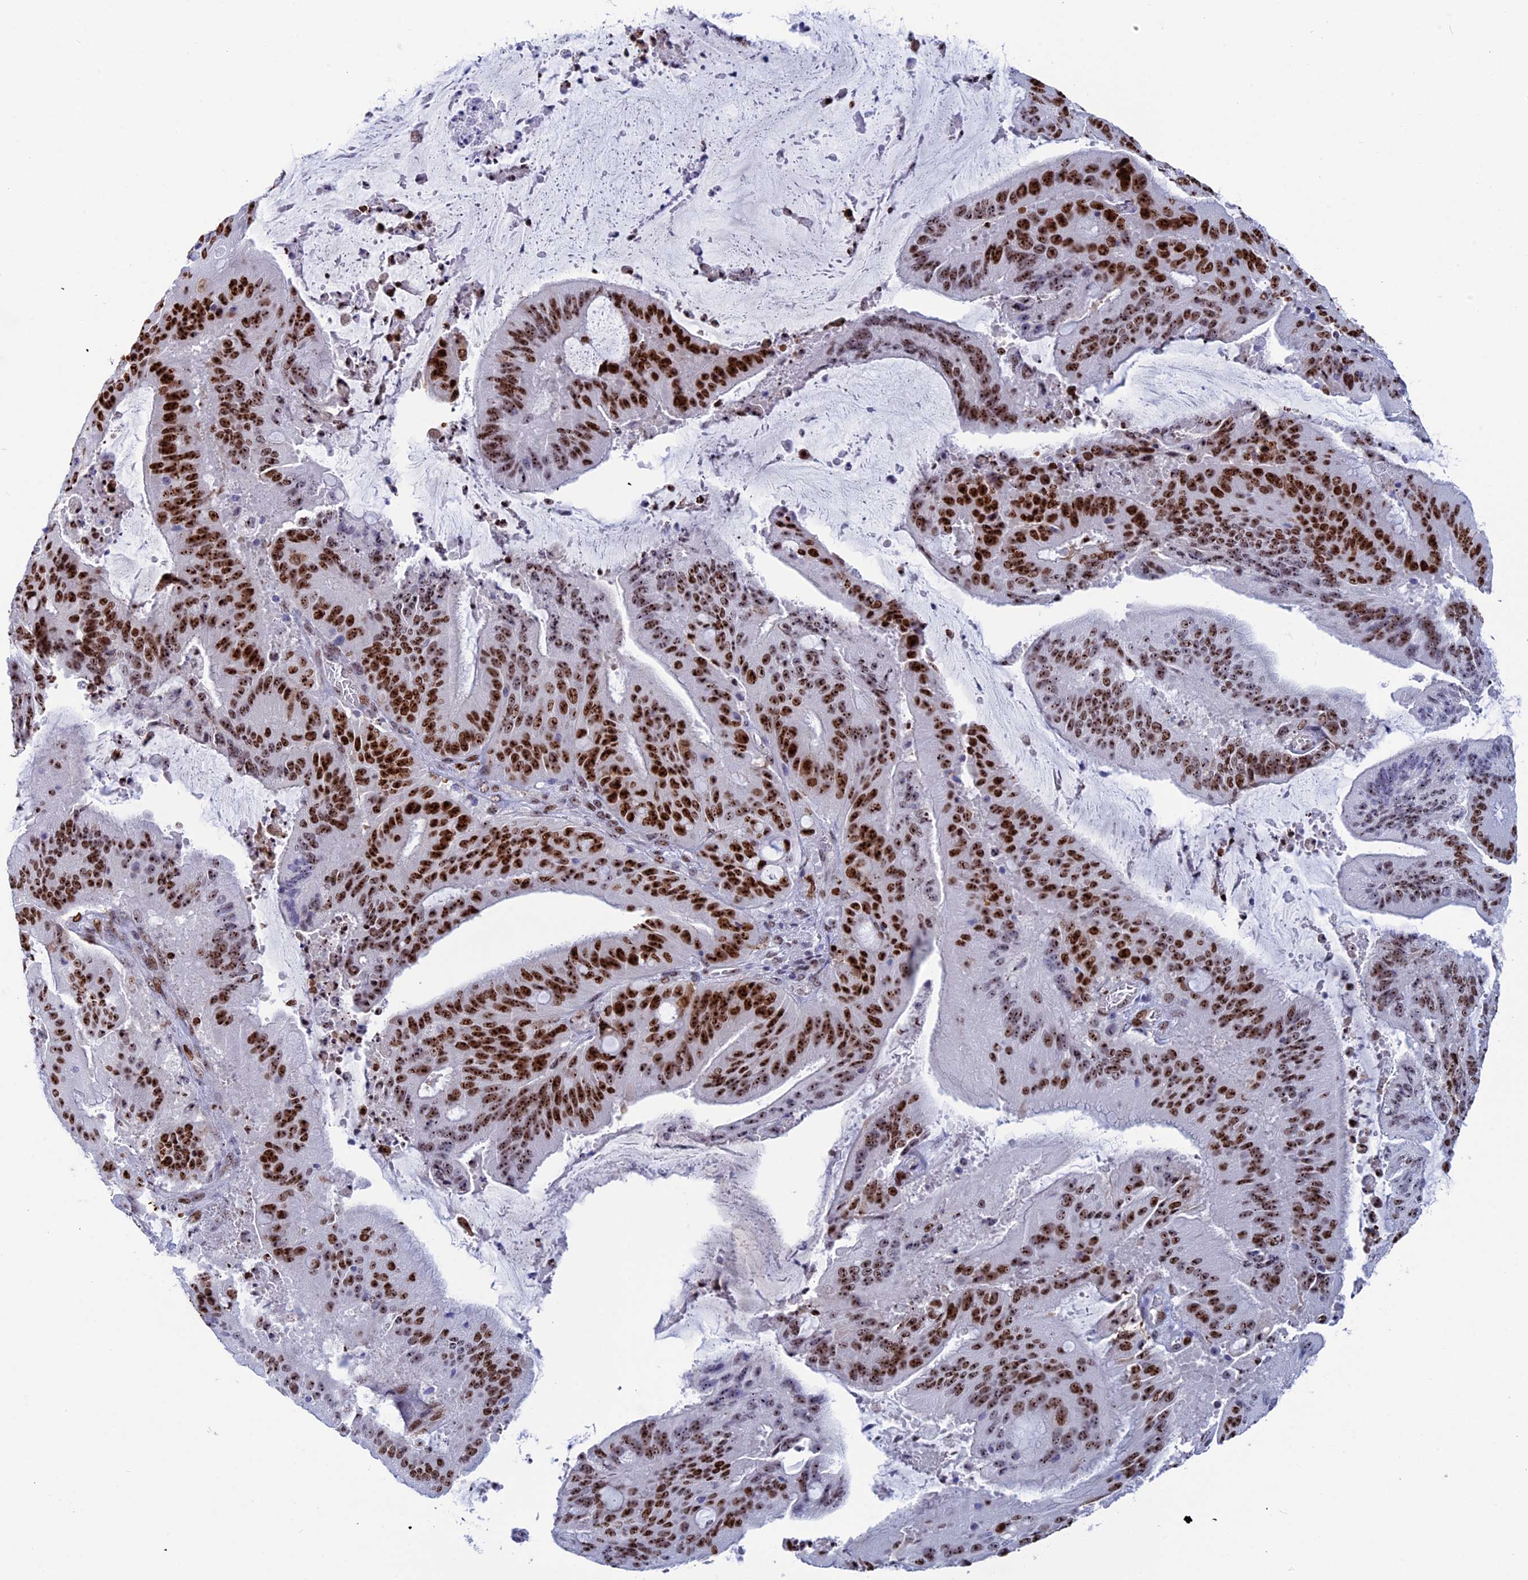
{"staining": {"intensity": "strong", "quantity": ">75%", "location": "nuclear"}, "tissue": "liver cancer", "cell_type": "Tumor cells", "image_type": "cancer", "snomed": [{"axis": "morphology", "description": "Normal tissue, NOS"}, {"axis": "morphology", "description": "Cholangiocarcinoma"}, {"axis": "topography", "description": "Liver"}, {"axis": "topography", "description": "Peripheral nerve tissue"}], "caption": "Approximately >75% of tumor cells in liver cancer reveal strong nuclear protein positivity as visualized by brown immunohistochemical staining.", "gene": "CCDC86", "patient": {"sex": "female", "age": 73}}